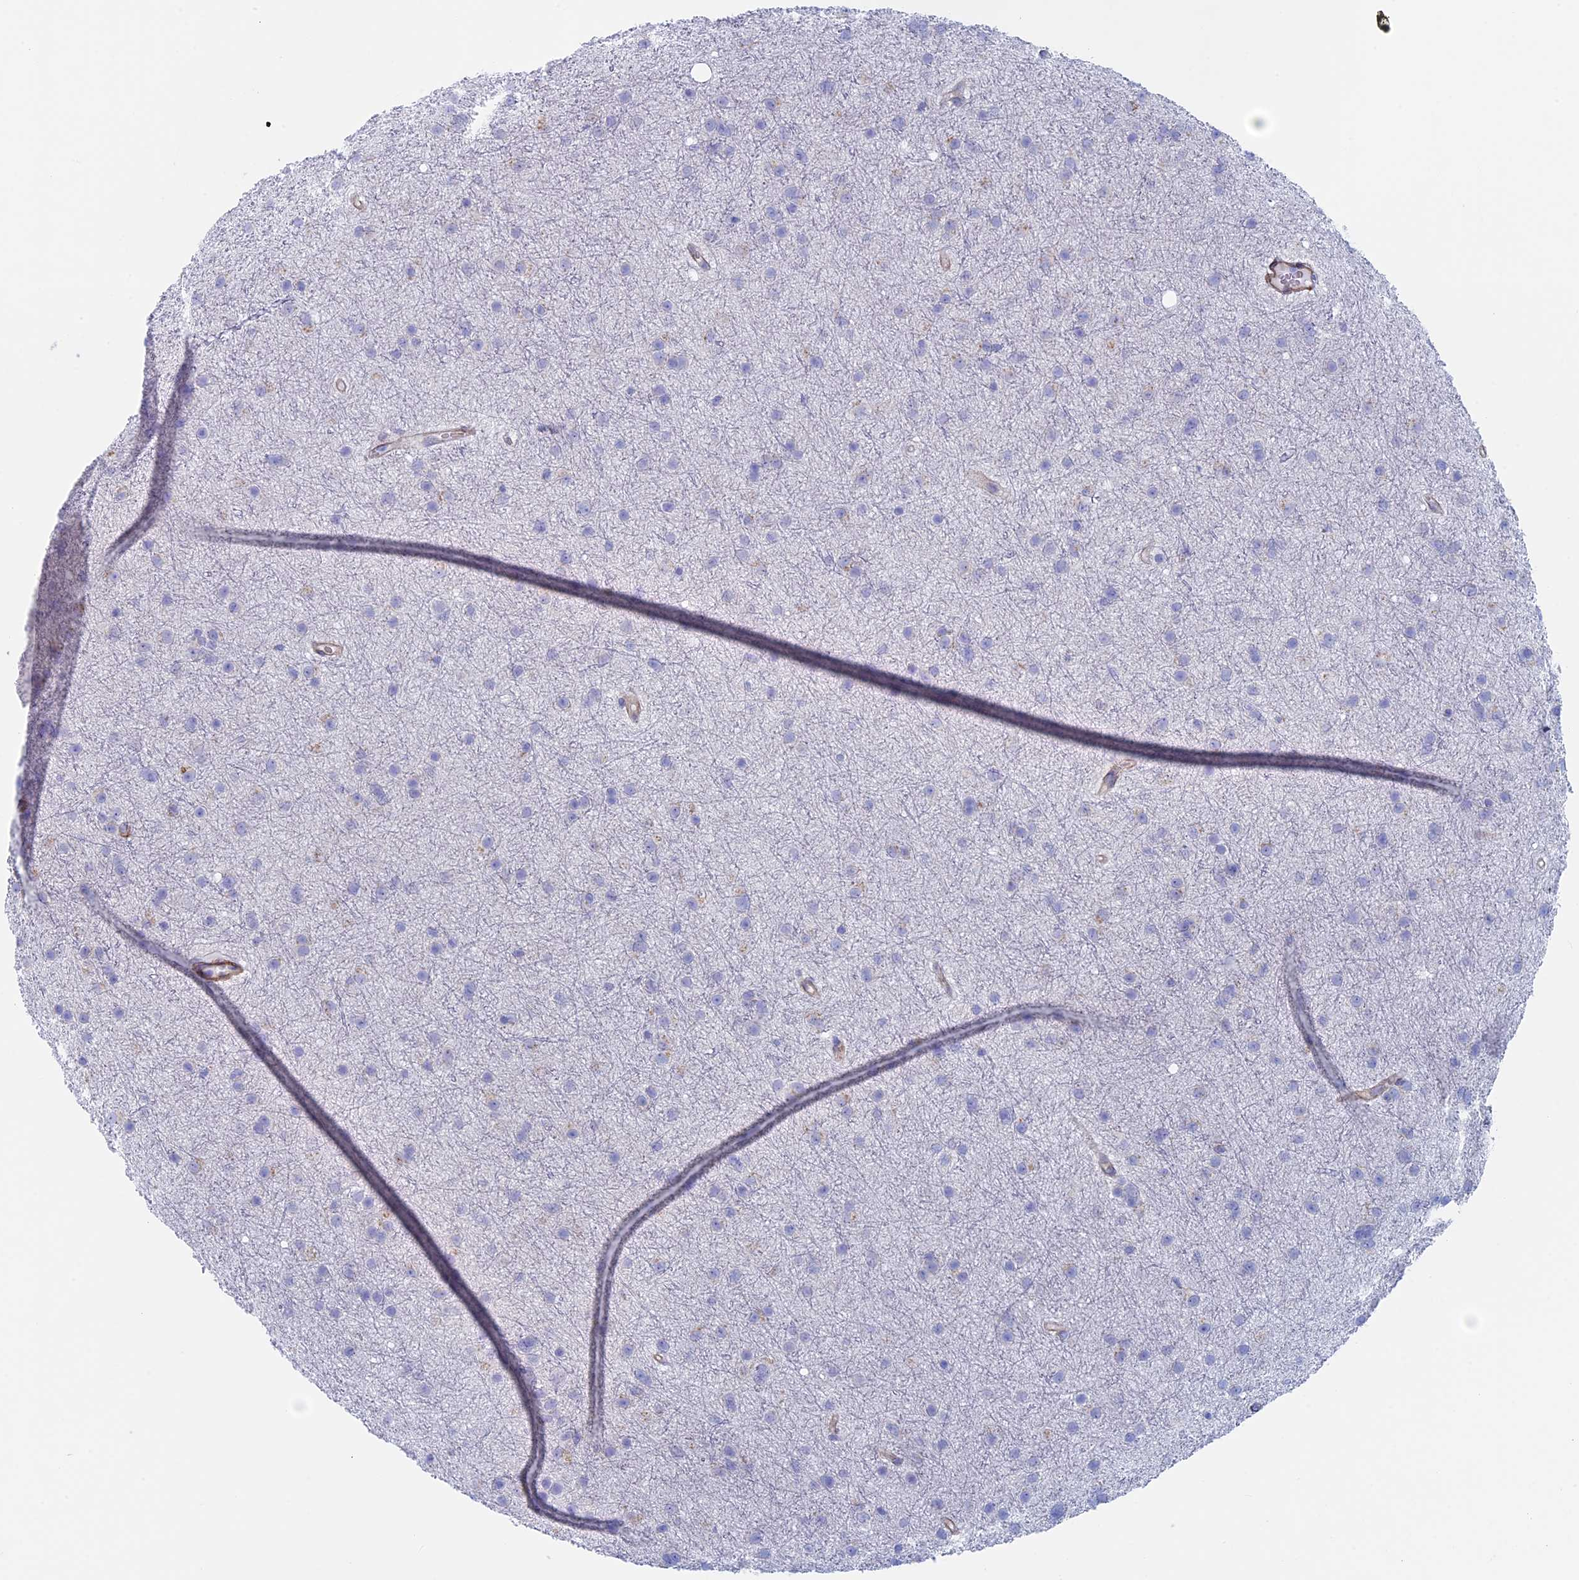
{"staining": {"intensity": "negative", "quantity": "none", "location": "none"}, "tissue": "glioma", "cell_type": "Tumor cells", "image_type": "cancer", "snomed": [{"axis": "morphology", "description": "Glioma, malignant, Low grade"}, {"axis": "topography", "description": "Cerebral cortex"}], "caption": "Immunohistochemistry of malignant glioma (low-grade) shows no staining in tumor cells.", "gene": "MAGEB6", "patient": {"sex": "female", "age": 39}}